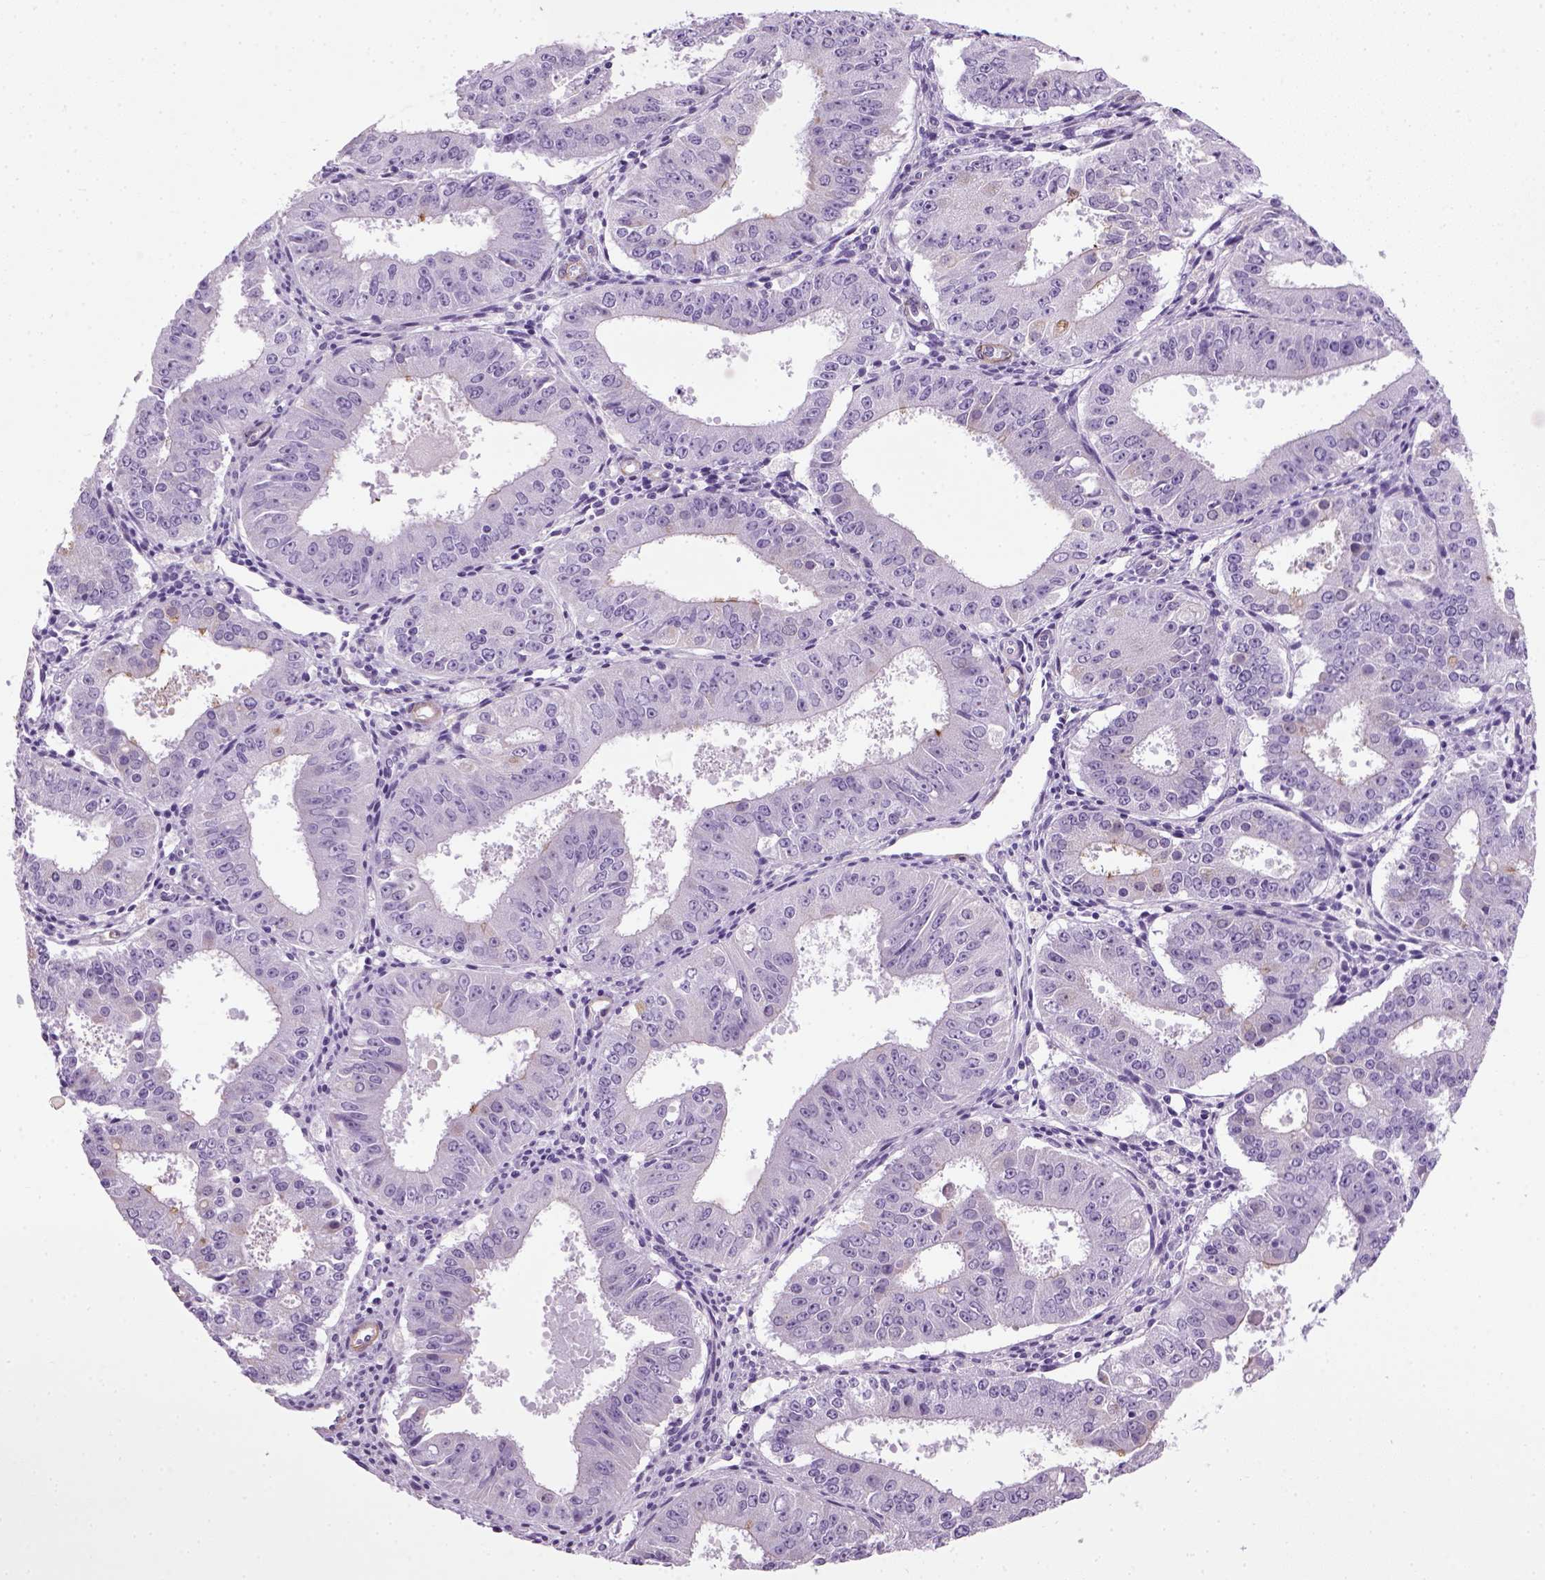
{"staining": {"intensity": "negative", "quantity": "none", "location": "none"}, "tissue": "ovarian cancer", "cell_type": "Tumor cells", "image_type": "cancer", "snomed": [{"axis": "morphology", "description": "Carcinoma, endometroid"}, {"axis": "topography", "description": "Ovary"}], "caption": "Tumor cells are negative for protein expression in human ovarian endometroid carcinoma.", "gene": "FAM161A", "patient": {"sex": "female", "age": 42}}